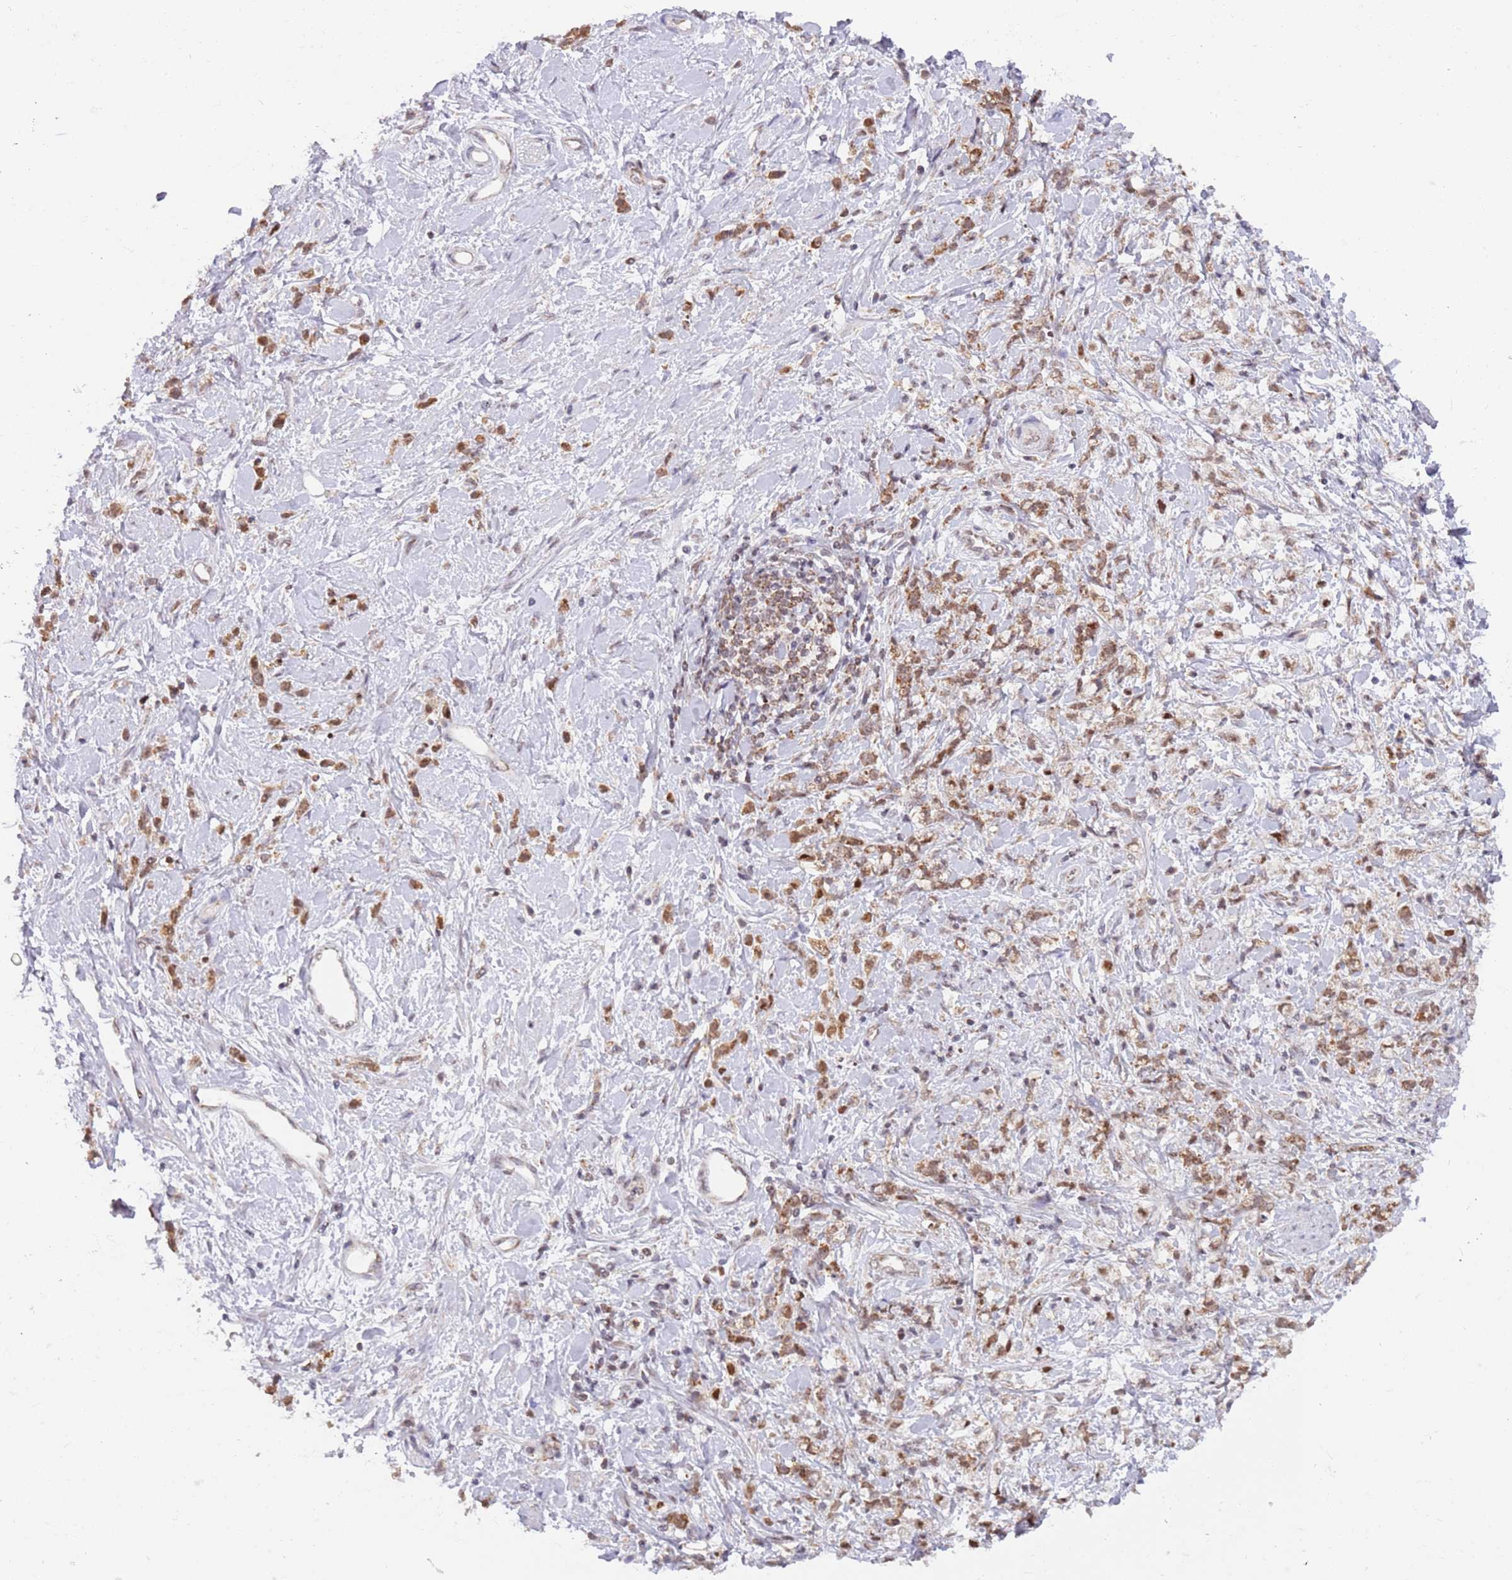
{"staining": {"intensity": "moderate", "quantity": ">75%", "location": "cytoplasmic/membranous"}, "tissue": "stomach cancer", "cell_type": "Tumor cells", "image_type": "cancer", "snomed": [{"axis": "morphology", "description": "Adenocarcinoma, NOS"}, {"axis": "topography", "description": "Stomach"}], "caption": "Protein staining of stomach adenocarcinoma tissue demonstrates moderate cytoplasmic/membranous staining in about >75% of tumor cells.", "gene": "TIMM13", "patient": {"sex": "female", "age": 60}}